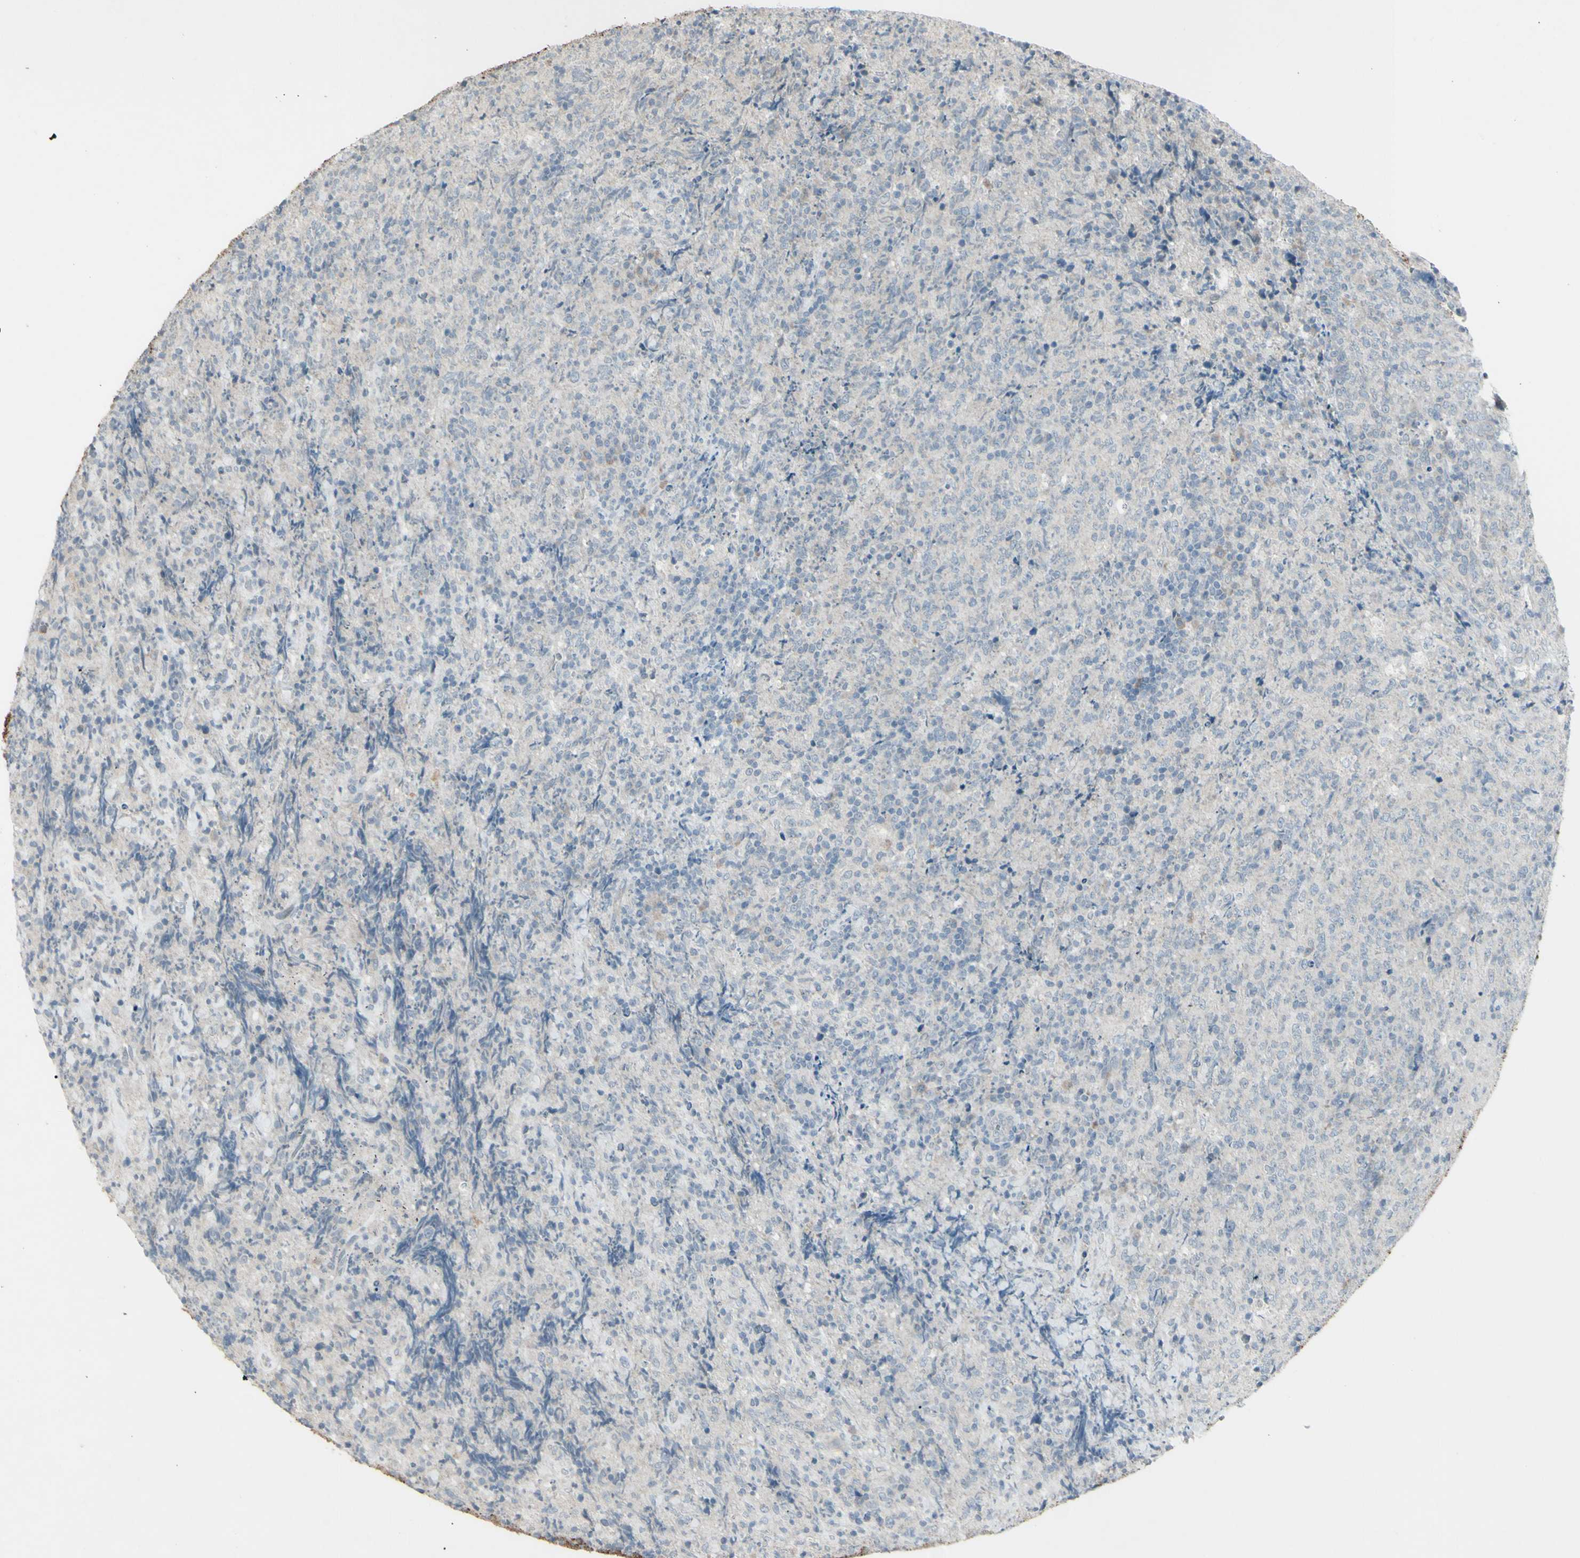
{"staining": {"intensity": "negative", "quantity": "none", "location": "none"}, "tissue": "lymphoma", "cell_type": "Tumor cells", "image_type": "cancer", "snomed": [{"axis": "morphology", "description": "Malignant lymphoma, non-Hodgkin's type, High grade"}, {"axis": "topography", "description": "Tonsil"}], "caption": "Lymphoma stained for a protein using immunohistochemistry (IHC) reveals no positivity tumor cells.", "gene": "SH3GL2", "patient": {"sex": "female", "age": 36}}